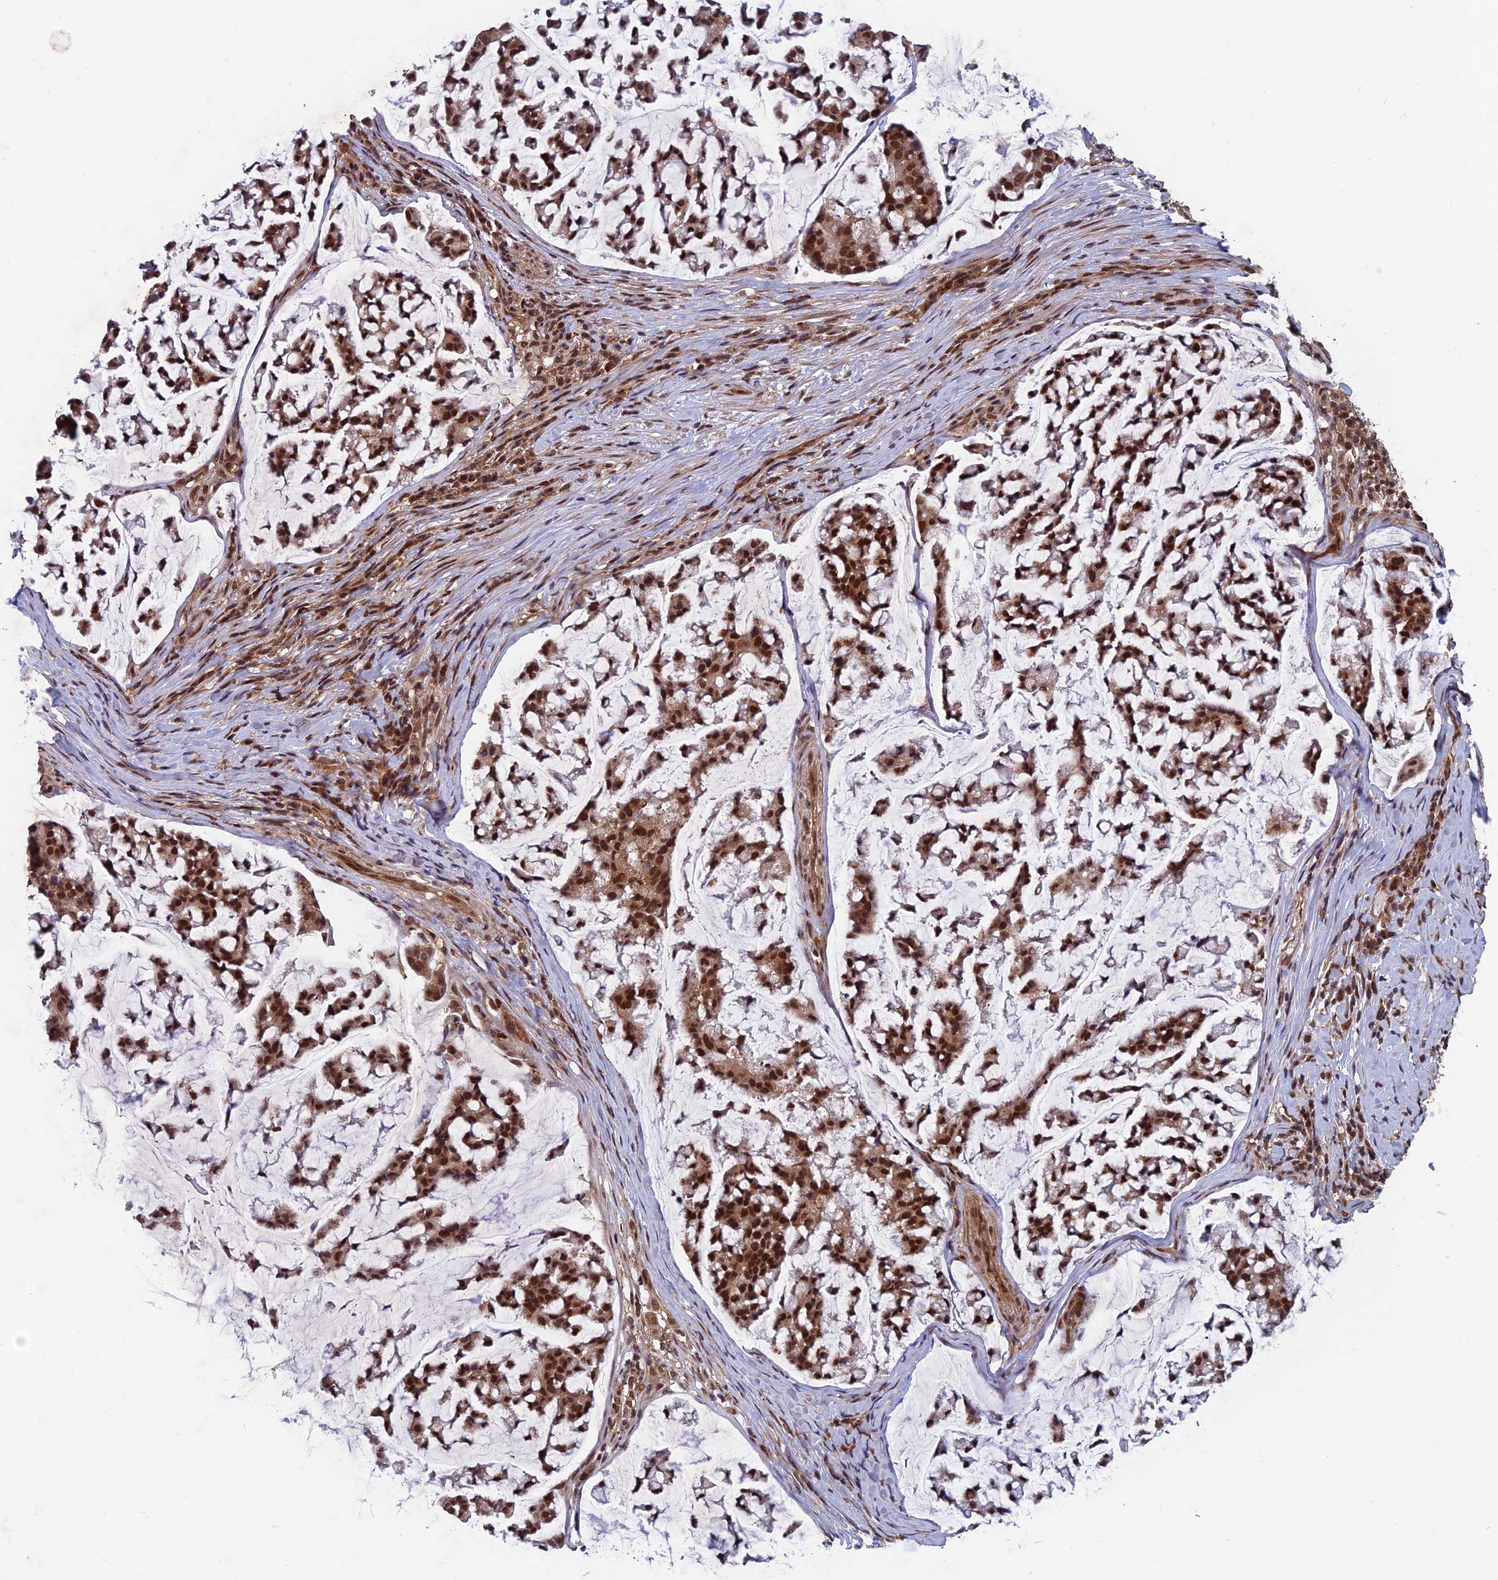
{"staining": {"intensity": "strong", "quantity": ">75%", "location": "nuclear"}, "tissue": "stomach cancer", "cell_type": "Tumor cells", "image_type": "cancer", "snomed": [{"axis": "morphology", "description": "Adenocarcinoma, NOS"}, {"axis": "topography", "description": "Stomach, lower"}], "caption": "An immunohistochemistry (IHC) histopathology image of tumor tissue is shown. Protein staining in brown shows strong nuclear positivity in stomach cancer (adenocarcinoma) within tumor cells.", "gene": "FAM53C", "patient": {"sex": "male", "age": 67}}